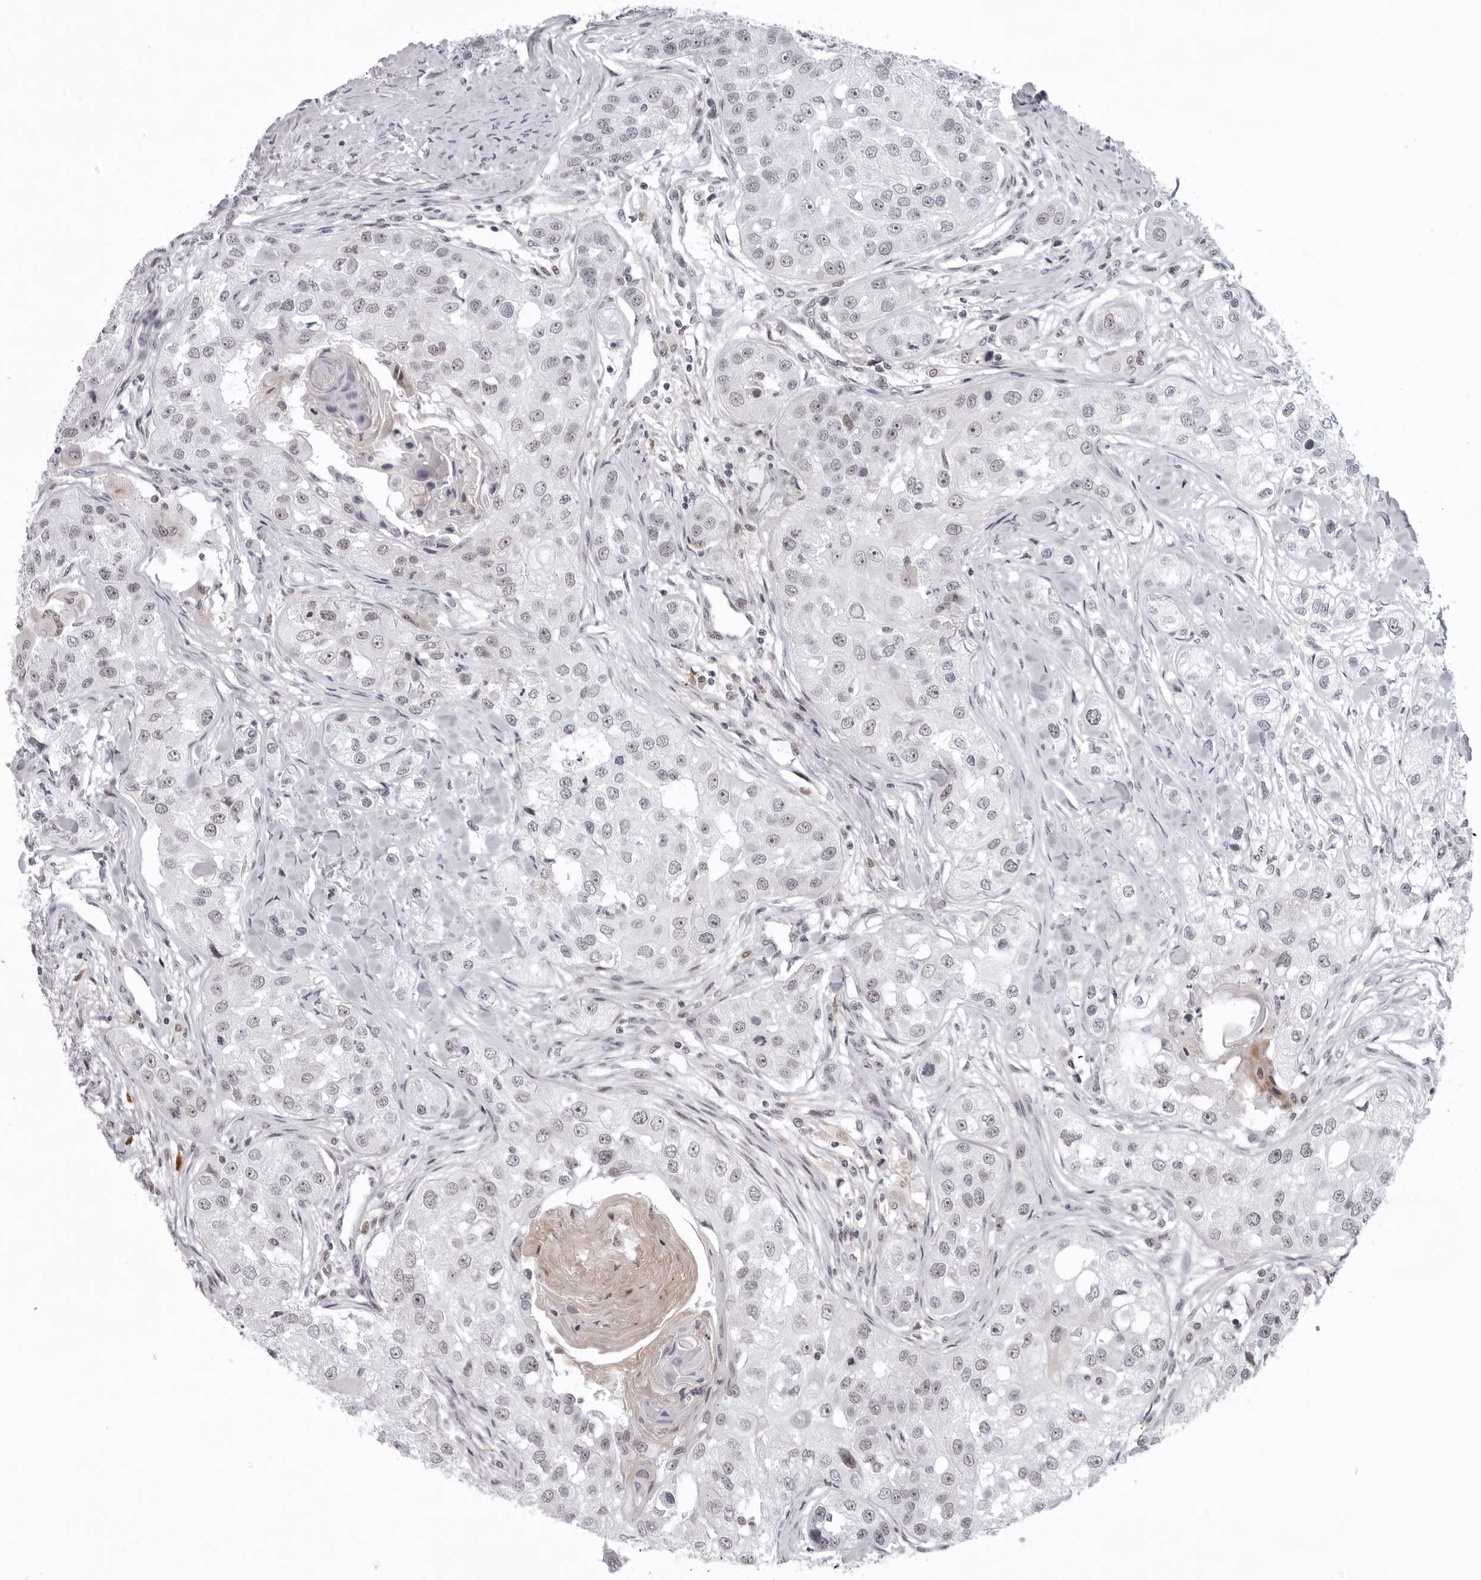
{"staining": {"intensity": "weak", "quantity": "25%-75%", "location": "nuclear"}, "tissue": "head and neck cancer", "cell_type": "Tumor cells", "image_type": "cancer", "snomed": [{"axis": "morphology", "description": "Normal tissue, NOS"}, {"axis": "morphology", "description": "Squamous cell carcinoma, NOS"}, {"axis": "topography", "description": "Skeletal muscle"}, {"axis": "topography", "description": "Head-Neck"}], "caption": "DAB (3,3'-diaminobenzidine) immunohistochemical staining of human head and neck cancer (squamous cell carcinoma) shows weak nuclear protein staining in approximately 25%-75% of tumor cells. Nuclei are stained in blue.", "gene": "EXOSC10", "patient": {"sex": "male", "age": 51}}